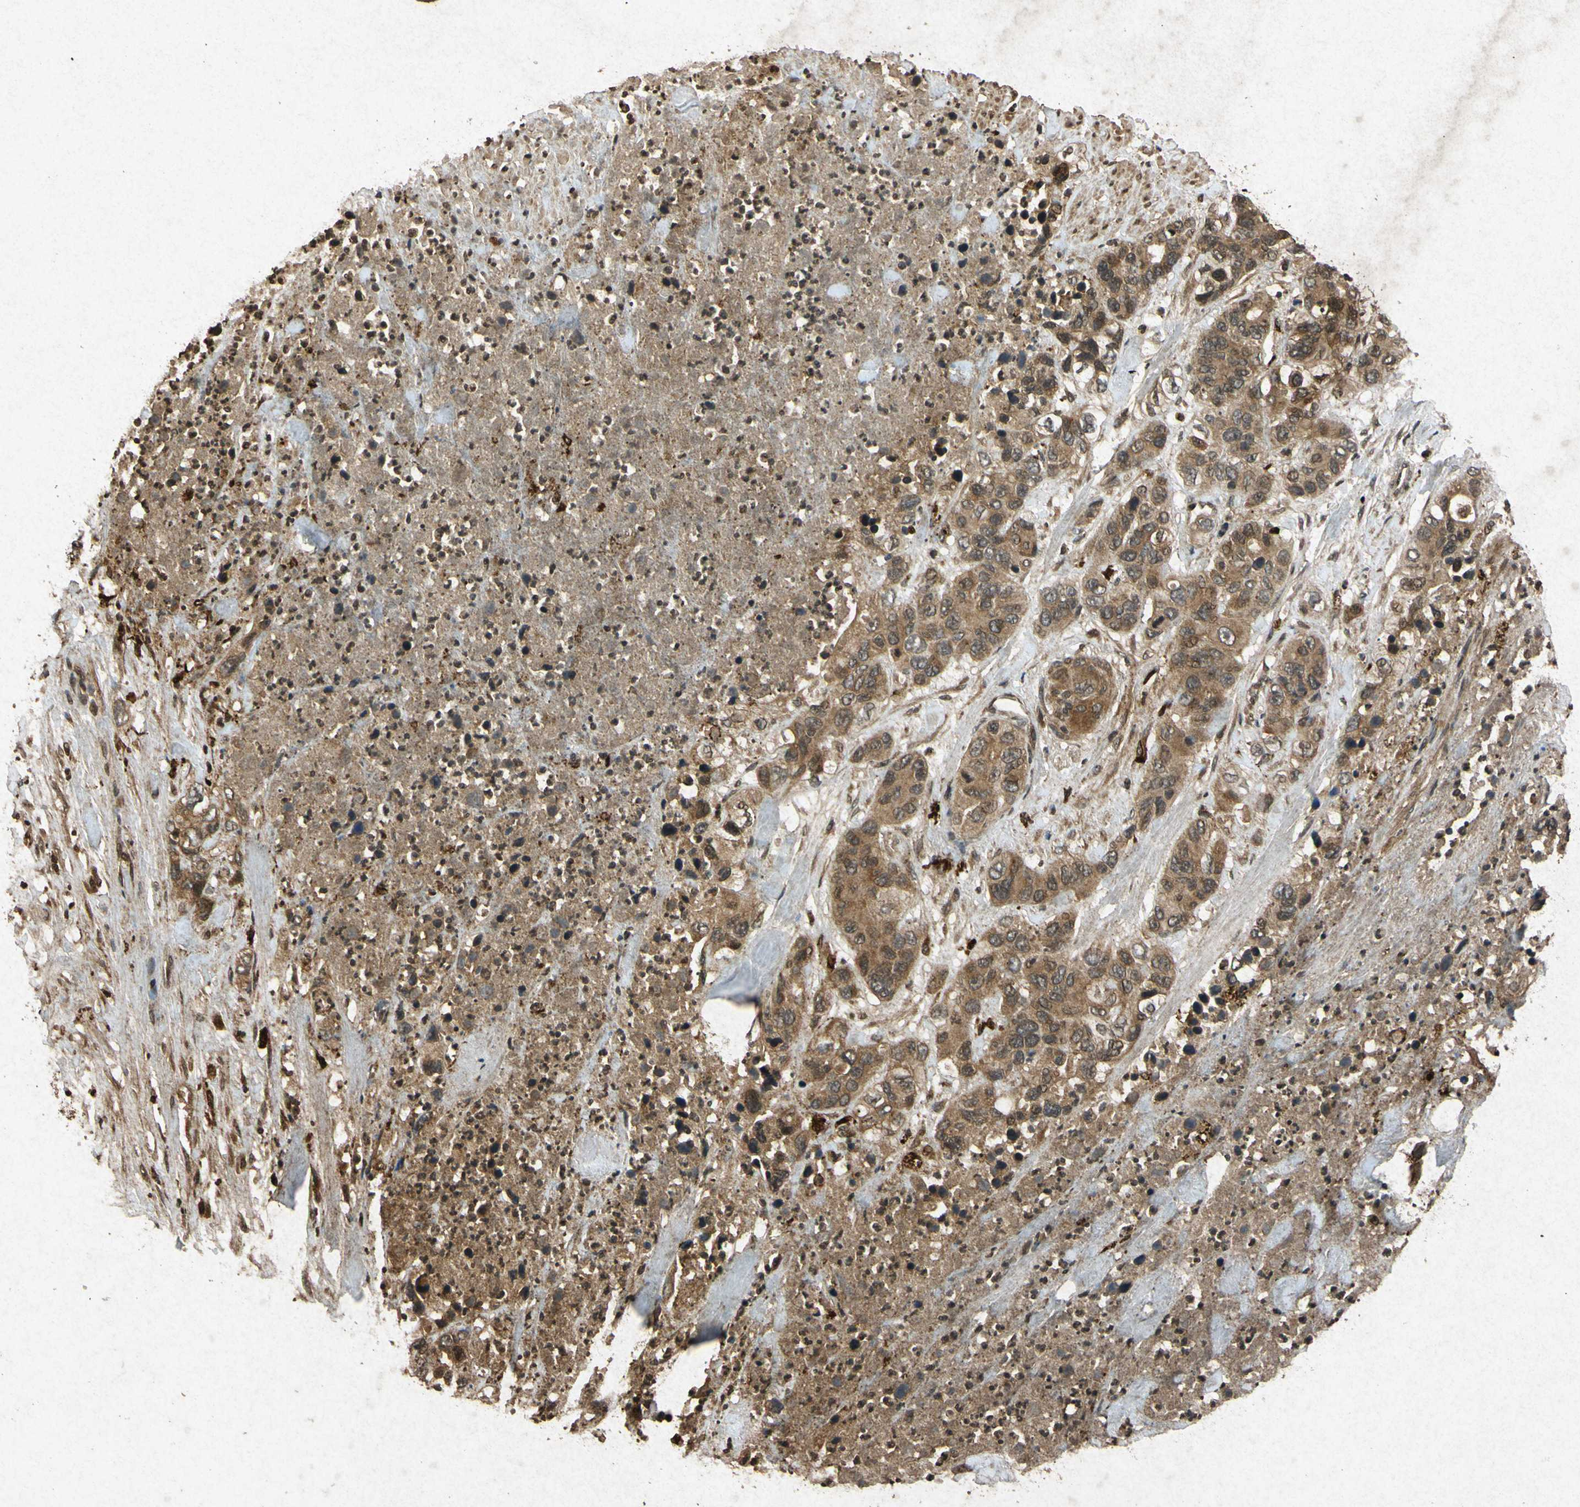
{"staining": {"intensity": "strong", "quantity": ">75%", "location": "cytoplasmic/membranous"}, "tissue": "pancreatic cancer", "cell_type": "Tumor cells", "image_type": "cancer", "snomed": [{"axis": "morphology", "description": "Adenocarcinoma, NOS"}, {"axis": "topography", "description": "Pancreas"}], "caption": "Immunohistochemical staining of pancreatic cancer exhibits strong cytoplasmic/membranous protein expression in approximately >75% of tumor cells.", "gene": "ATP6V1H", "patient": {"sex": "female", "age": 71}}